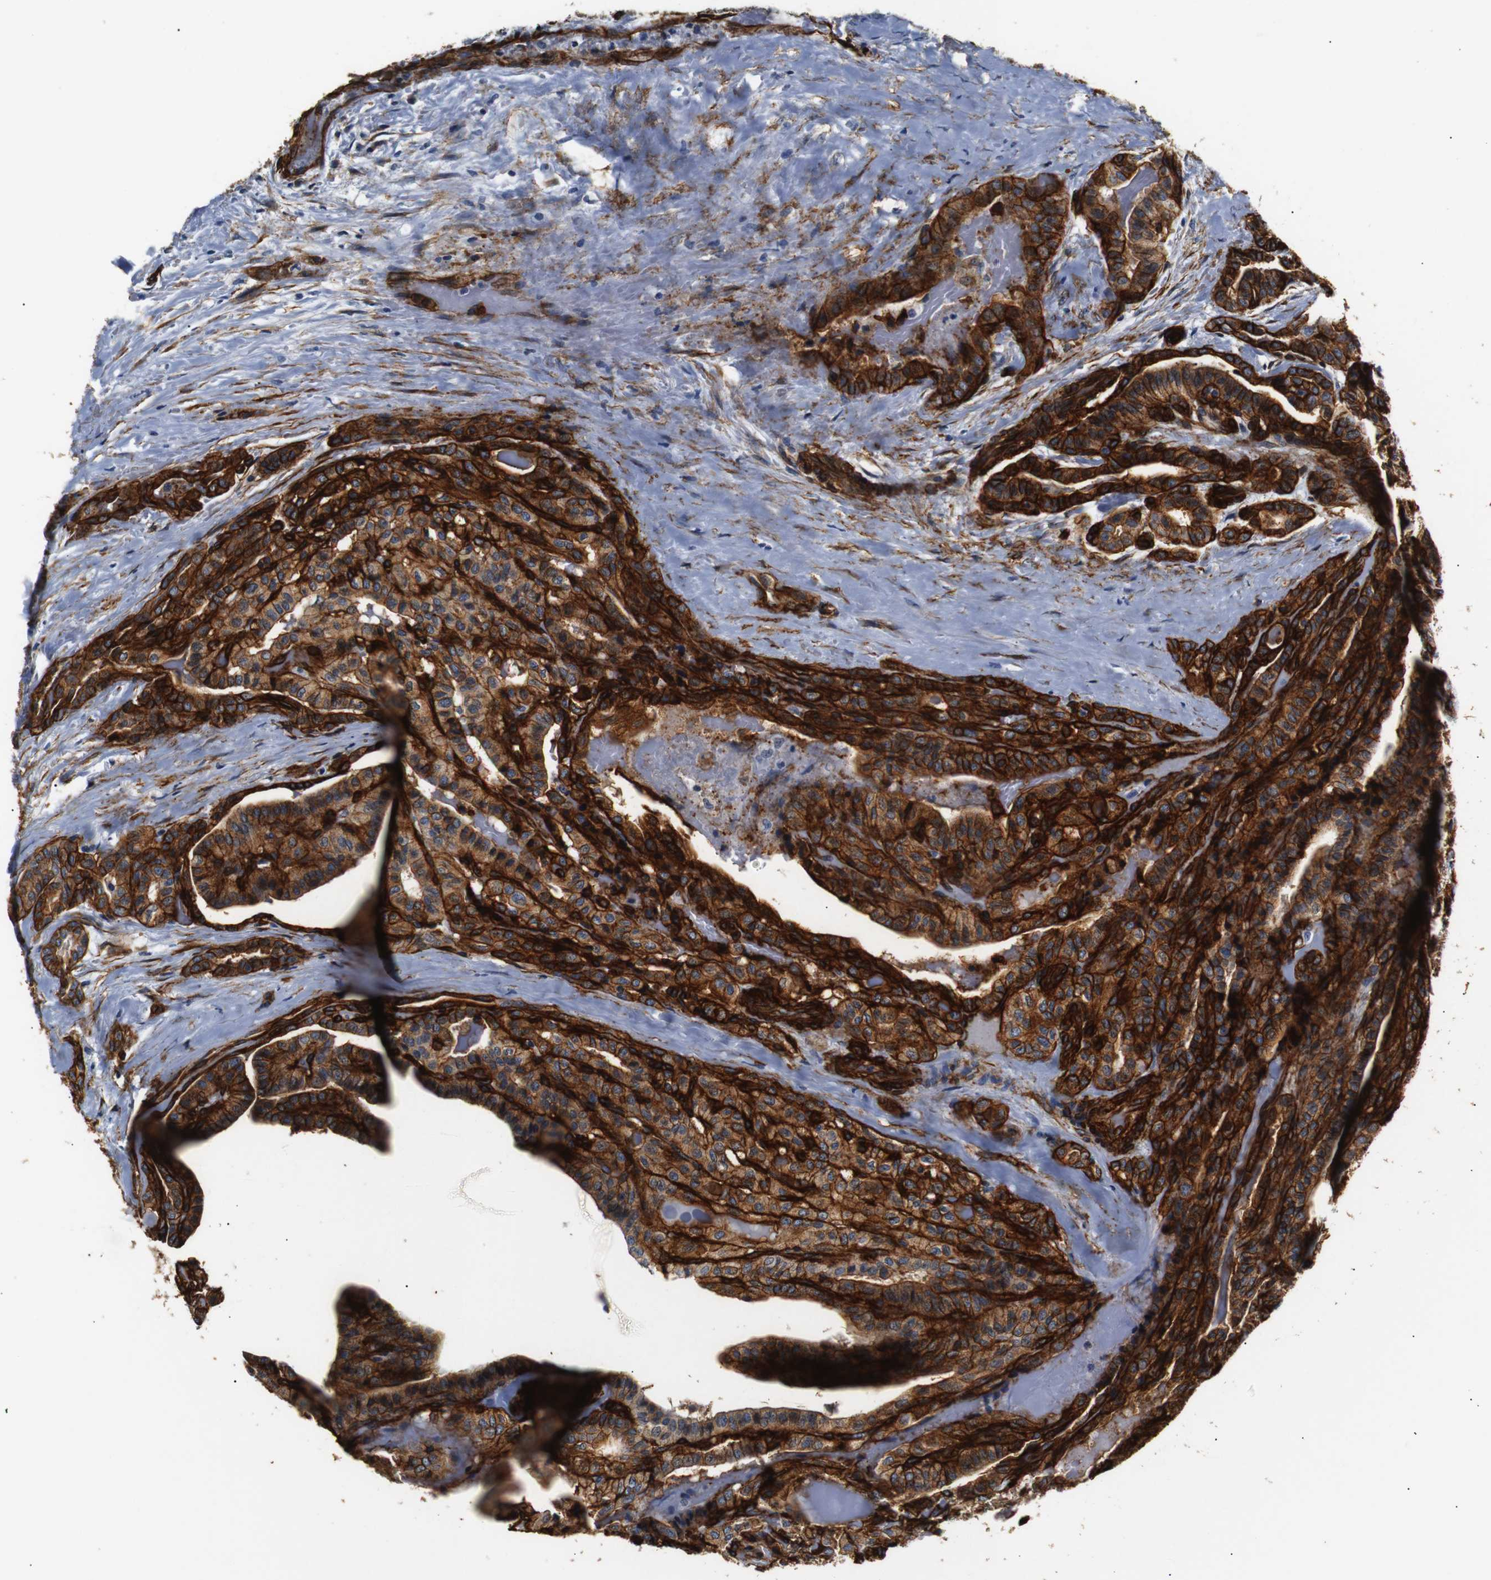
{"staining": {"intensity": "strong", "quantity": ">75%", "location": "cytoplasmic/membranous"}, "tissue": "thyroid cancer", "cell_type": "Tumor cells", "image_type": "cancer", "snomed": [{"axis": "morphology", "description": "Papillary adenocarcinoma, NOS"}, {"axis": "topography", "description": "Thyroid gland"}], "caption": "About >75% of tumor cells in thyroid cancer demonstrate strong cytoplasmic/membranous protein staining as visualized by brown immunohistochemical staining.", "gene": "CAV2", "patient": {"sex": "male", "age": 77}}